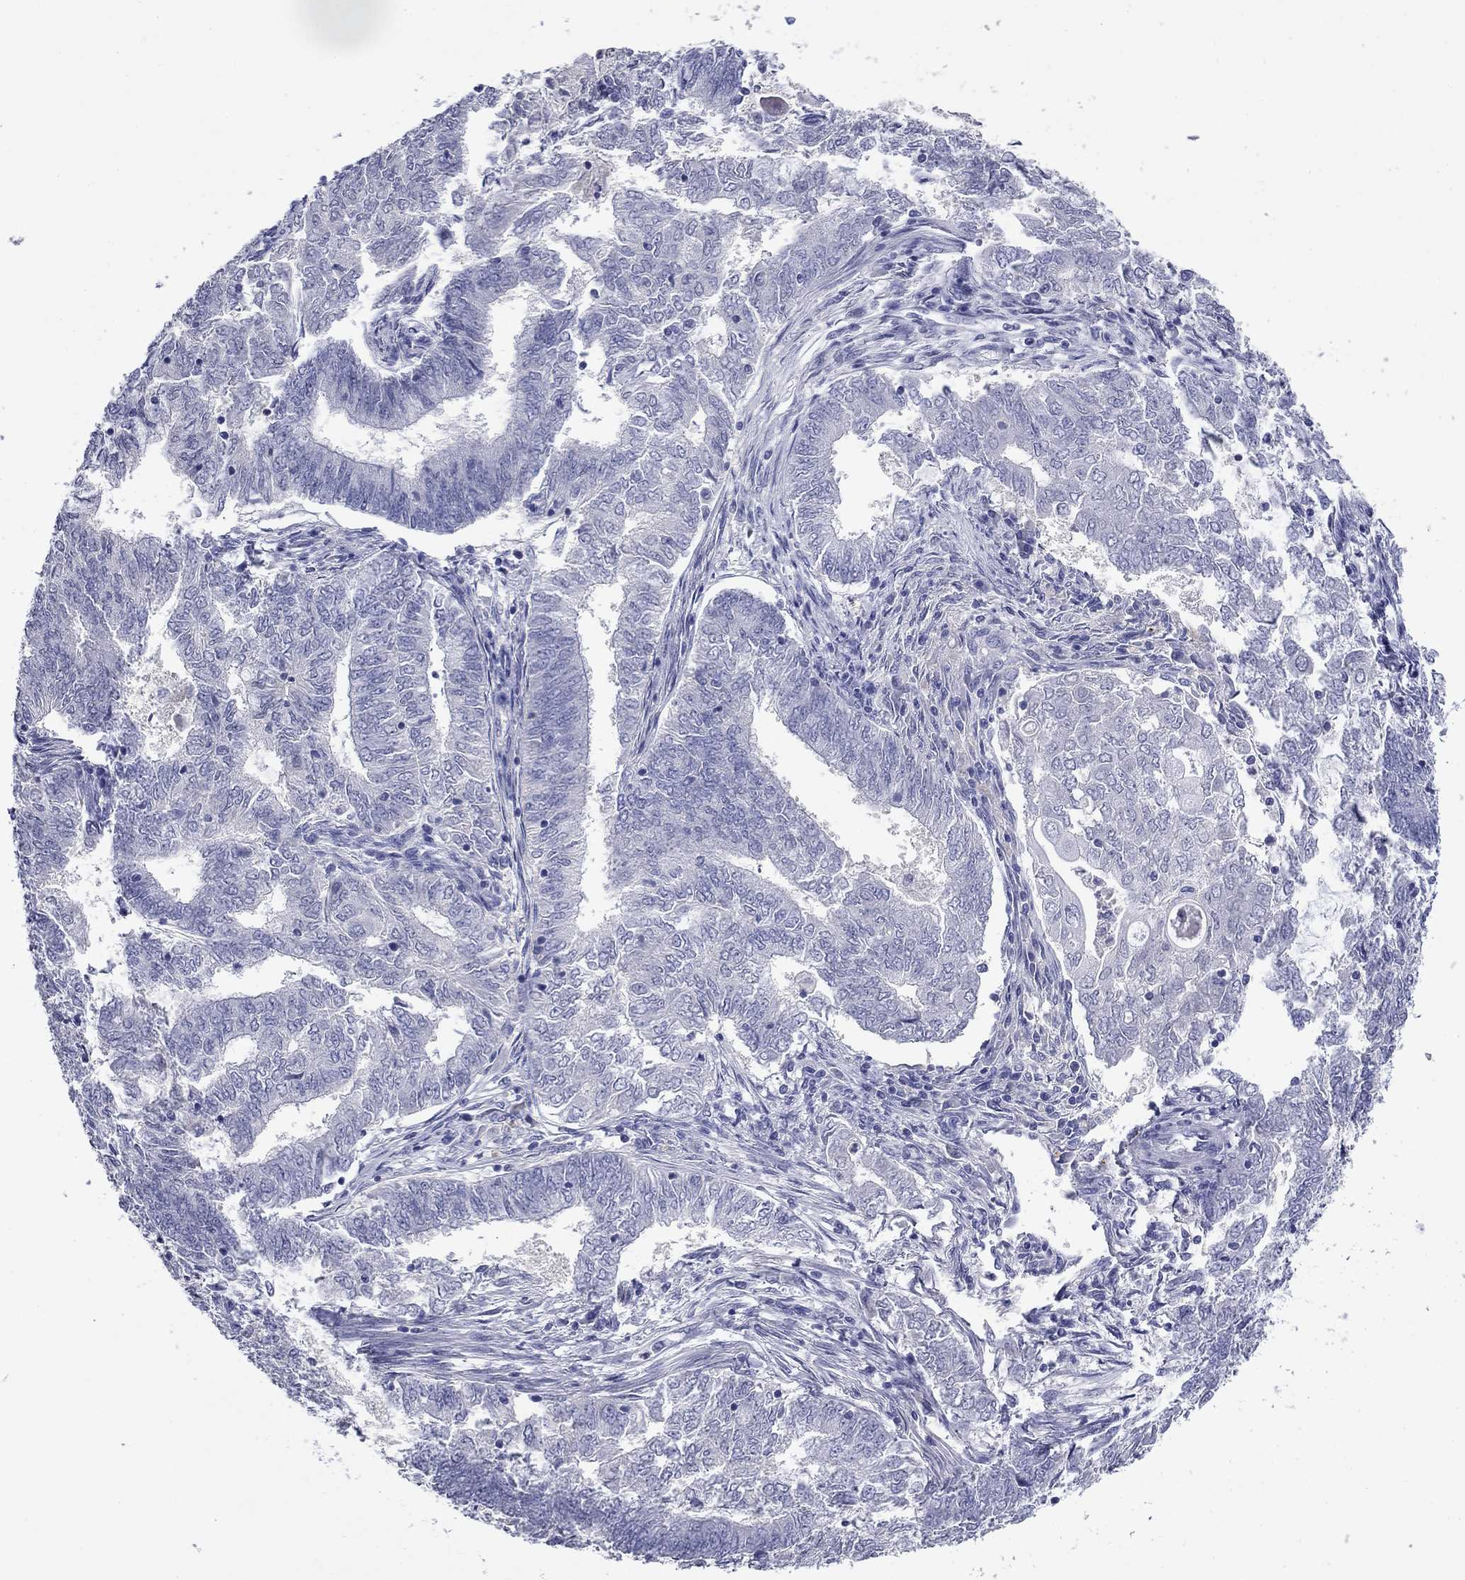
{"staining": {"intensity": "negative", "quantity": "none", "location": "none"}, "tissue": "endometrial cancer", "cell_type": "Tumor cells", "image_type": "cancer", "snomed": [{"axis": "morphology", "description": "Adenocarcinoma, NOS"}, {"axis": "topography", "description": "Endometrium"}], "caption": "Endometrial adenocarcinoma was stained to show a protein in brown. There is no significant positivity in tumor cells.", "gene": "CFAP119", "patient": {"sex": "female", "age": 62}}